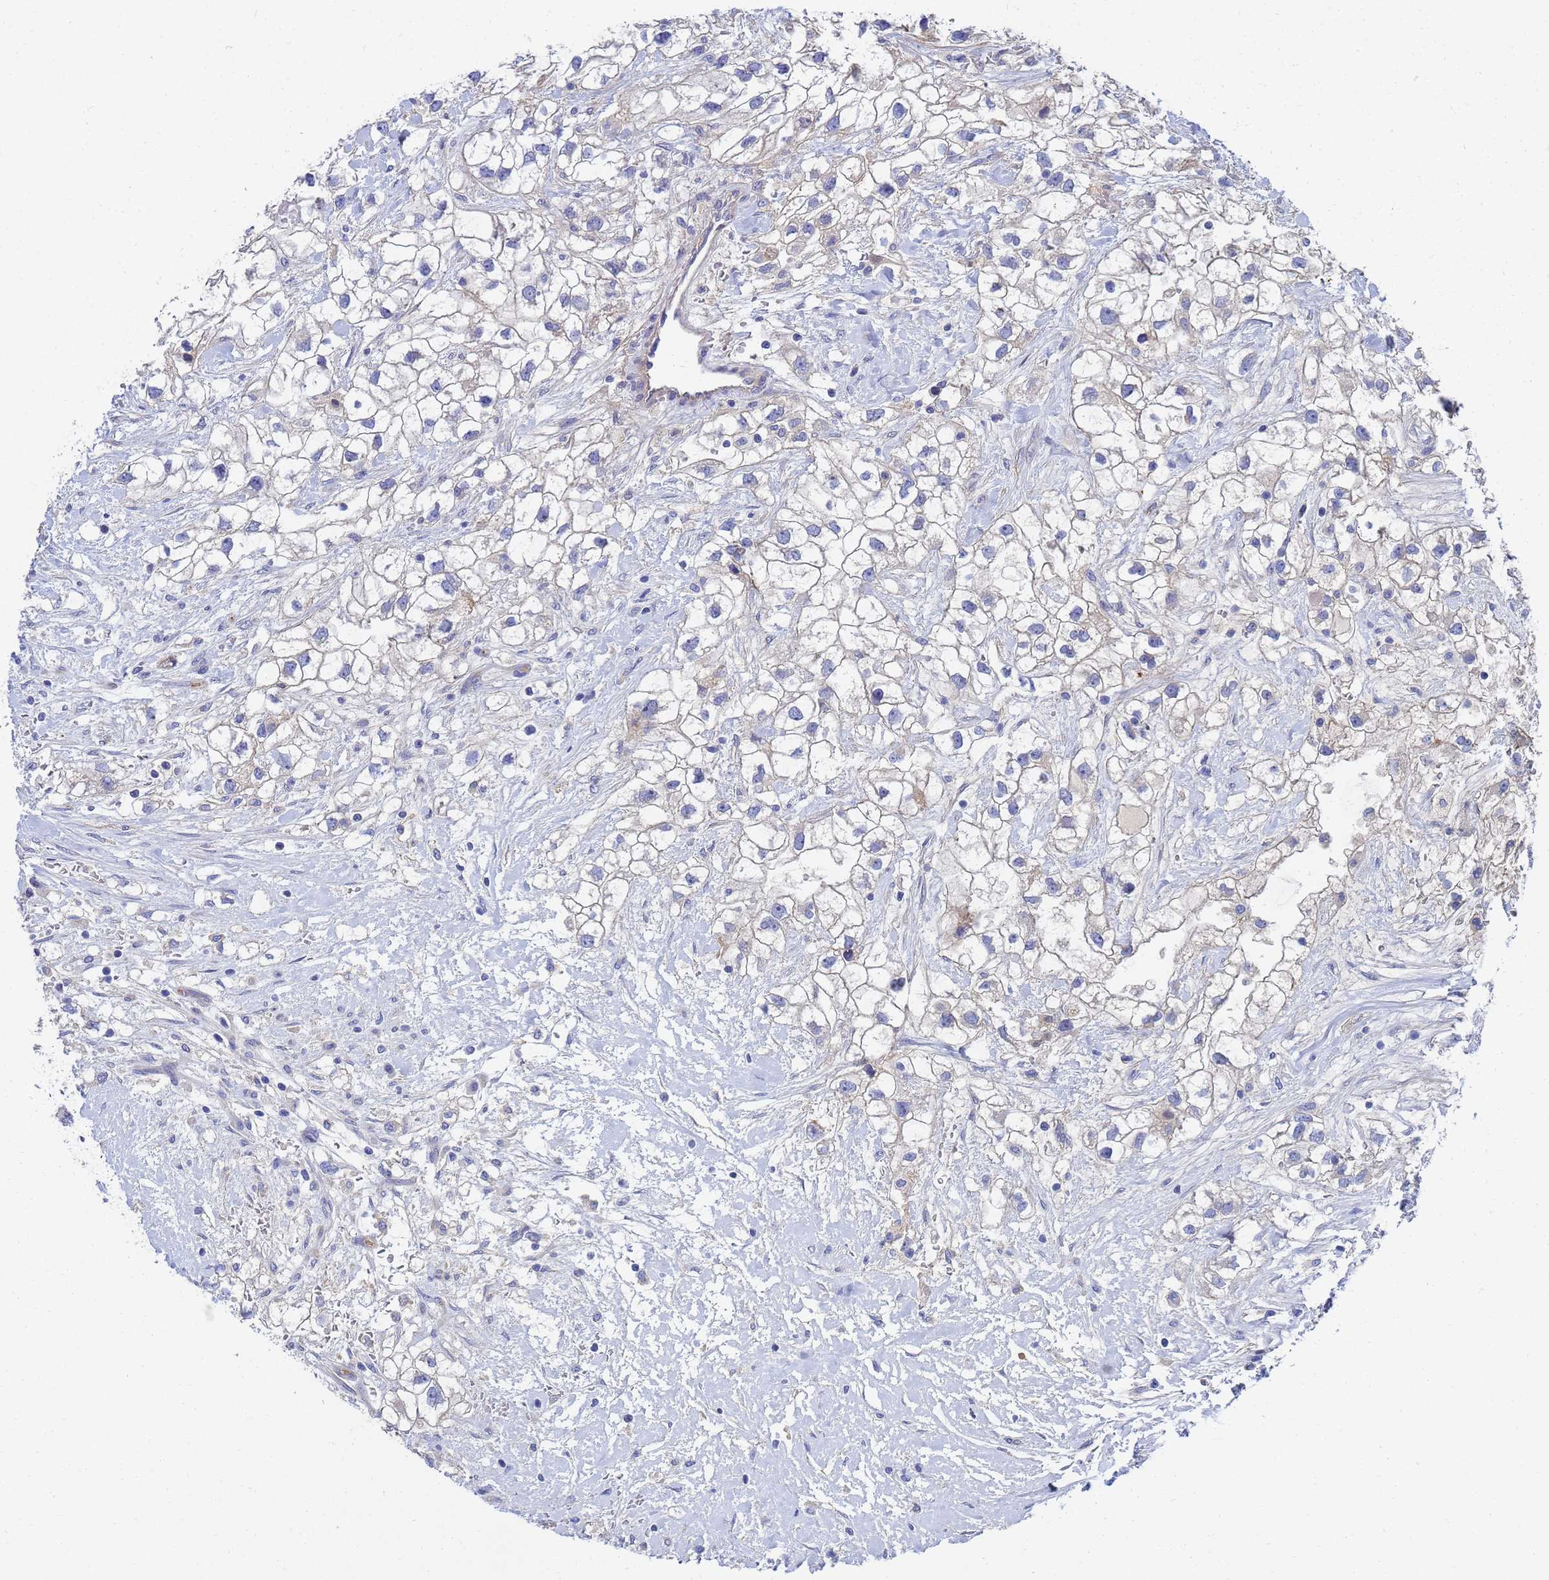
{"staining": {"intensity": "negative", "quantity": "none", "location": "none"}, "tissue": "renal cancer", "cell_type": "Tumor cells", "image_type": "cancer", "snomed": [{"axis": "morphology", "description": "Adenocarcinoma, NOS"}, {"axis": "topography", "description": "Kidney"}], "caption": "Tumor cells show no significant staining in adenocarcinoma (renal).", "gene": "LBX2", "patient": {"sex": "male", "age": 59}}